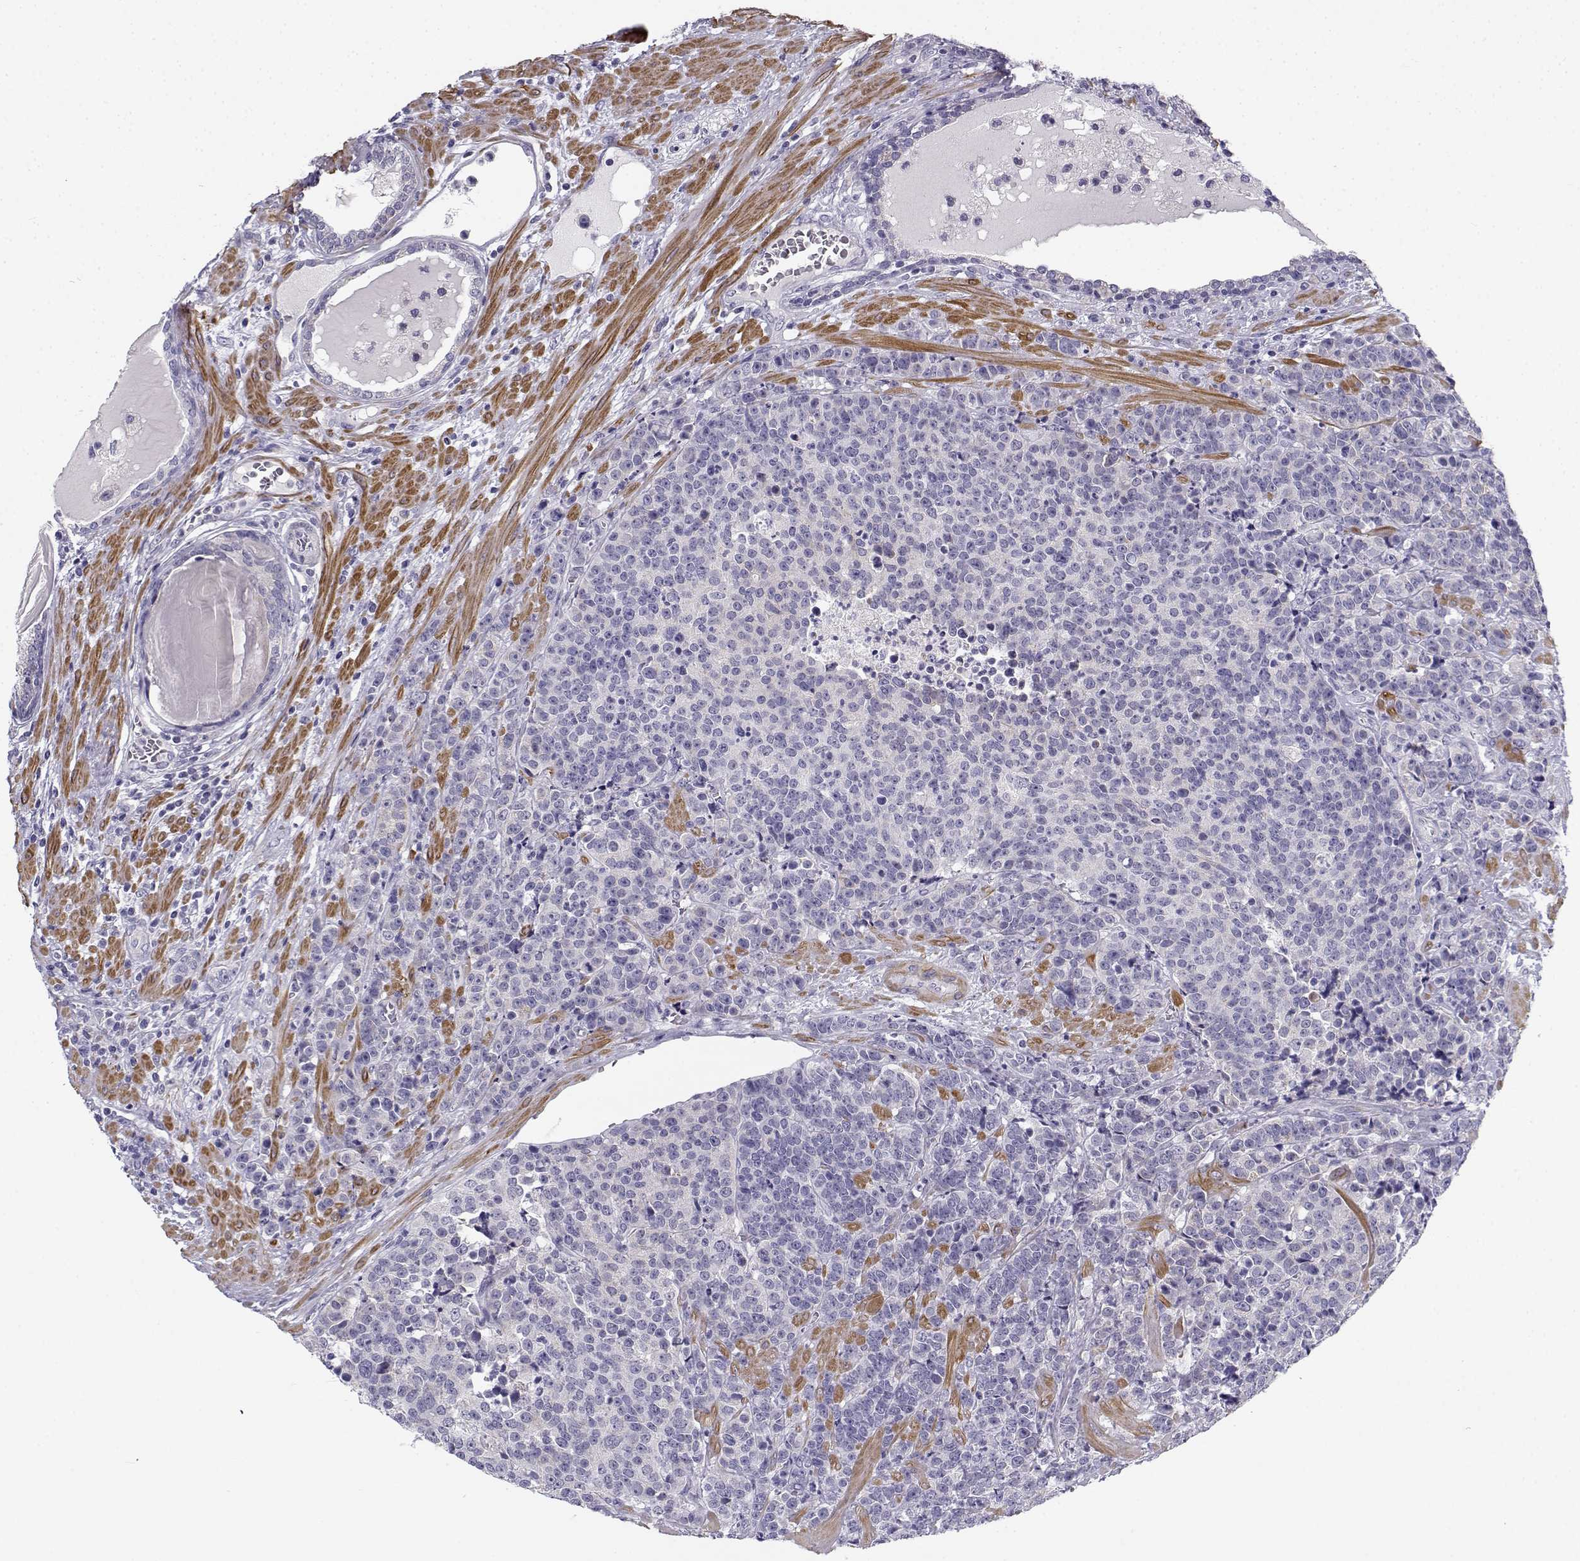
{"staining": {"intensity": "negative", "quantity": "none", "location": "none"}, "tissue": "prostate cancer", "cell_type": "Tumor cells", "image_type": "cancer", "snomed": [{"axis": "morphology", "description": "Adenocarcinoma, NOS"}, {"axis": "topography", "description": "Prostate"}], "caption": "Protein analysis of prostate cancer (adenocarcinoma) shows no significant positivity in tumor cells. (DAB immunohistochemistry with hematoxylin counter stain).", "gene": "CREB3L3", "patient": {"sex": "male", "age": 67}}